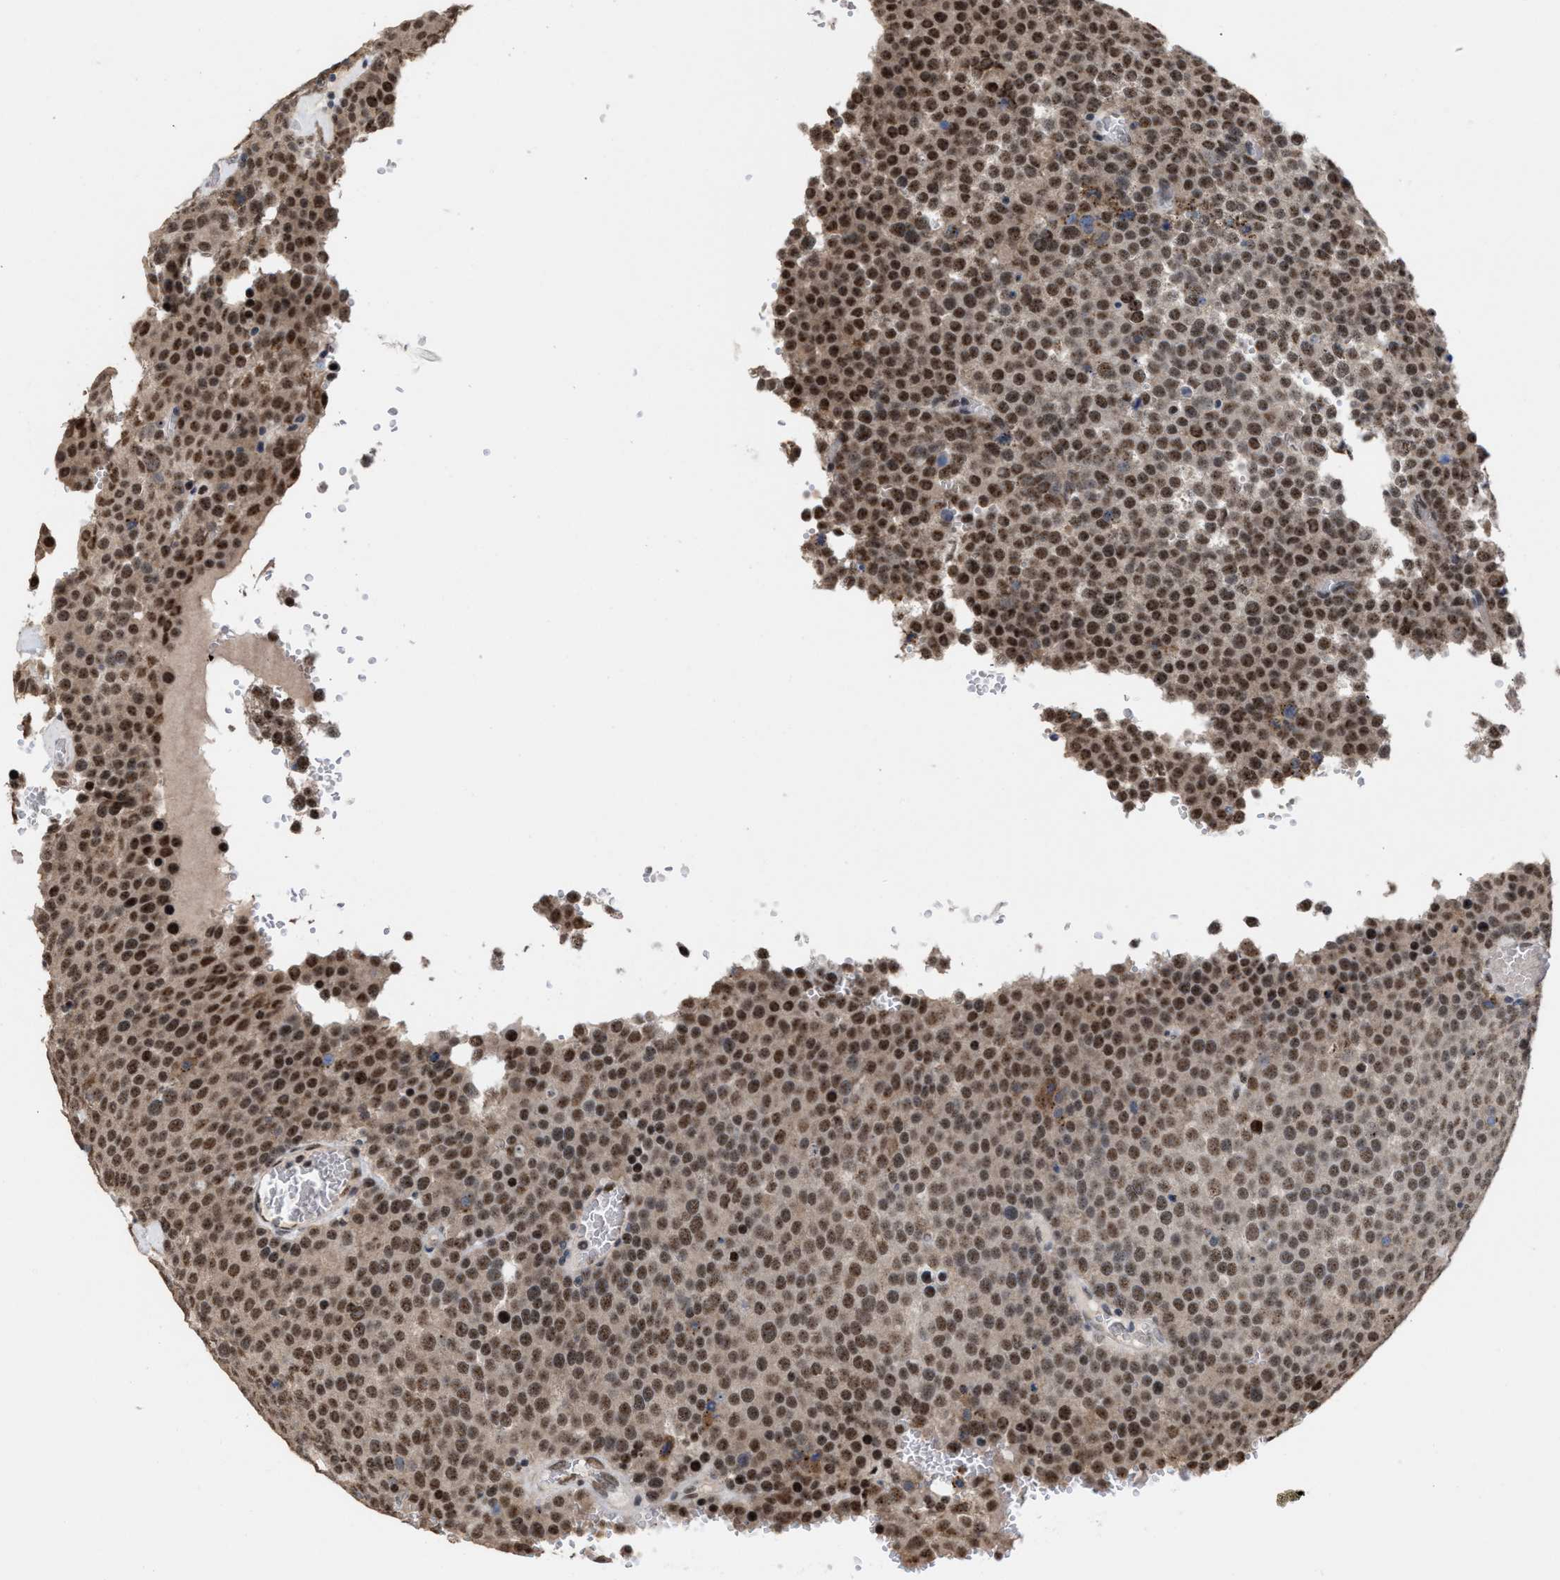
{"staining": {"intensity": "strong", "quantity": ">75%", "location": "cytoplasmic/membranous,nuclear"}, "tissue": "testis cancer", "cell_type": "Tumor cells", "image_type": "cancer", "snomed": [{"axis": "morphology", "description": "Seminoma, NOS"}, {"axis": "topography", "description": "Testis"}], "caption": "High-power microscopy captured an immunohistochemistry (IHC) image of testis cancer (seminoma), revealing strong cytoplasmic/membranous and nuclear expression in about >75% of tumor cells.", "gene": "EIF4A3", "patient": {"sex": "male", "age": 71}}